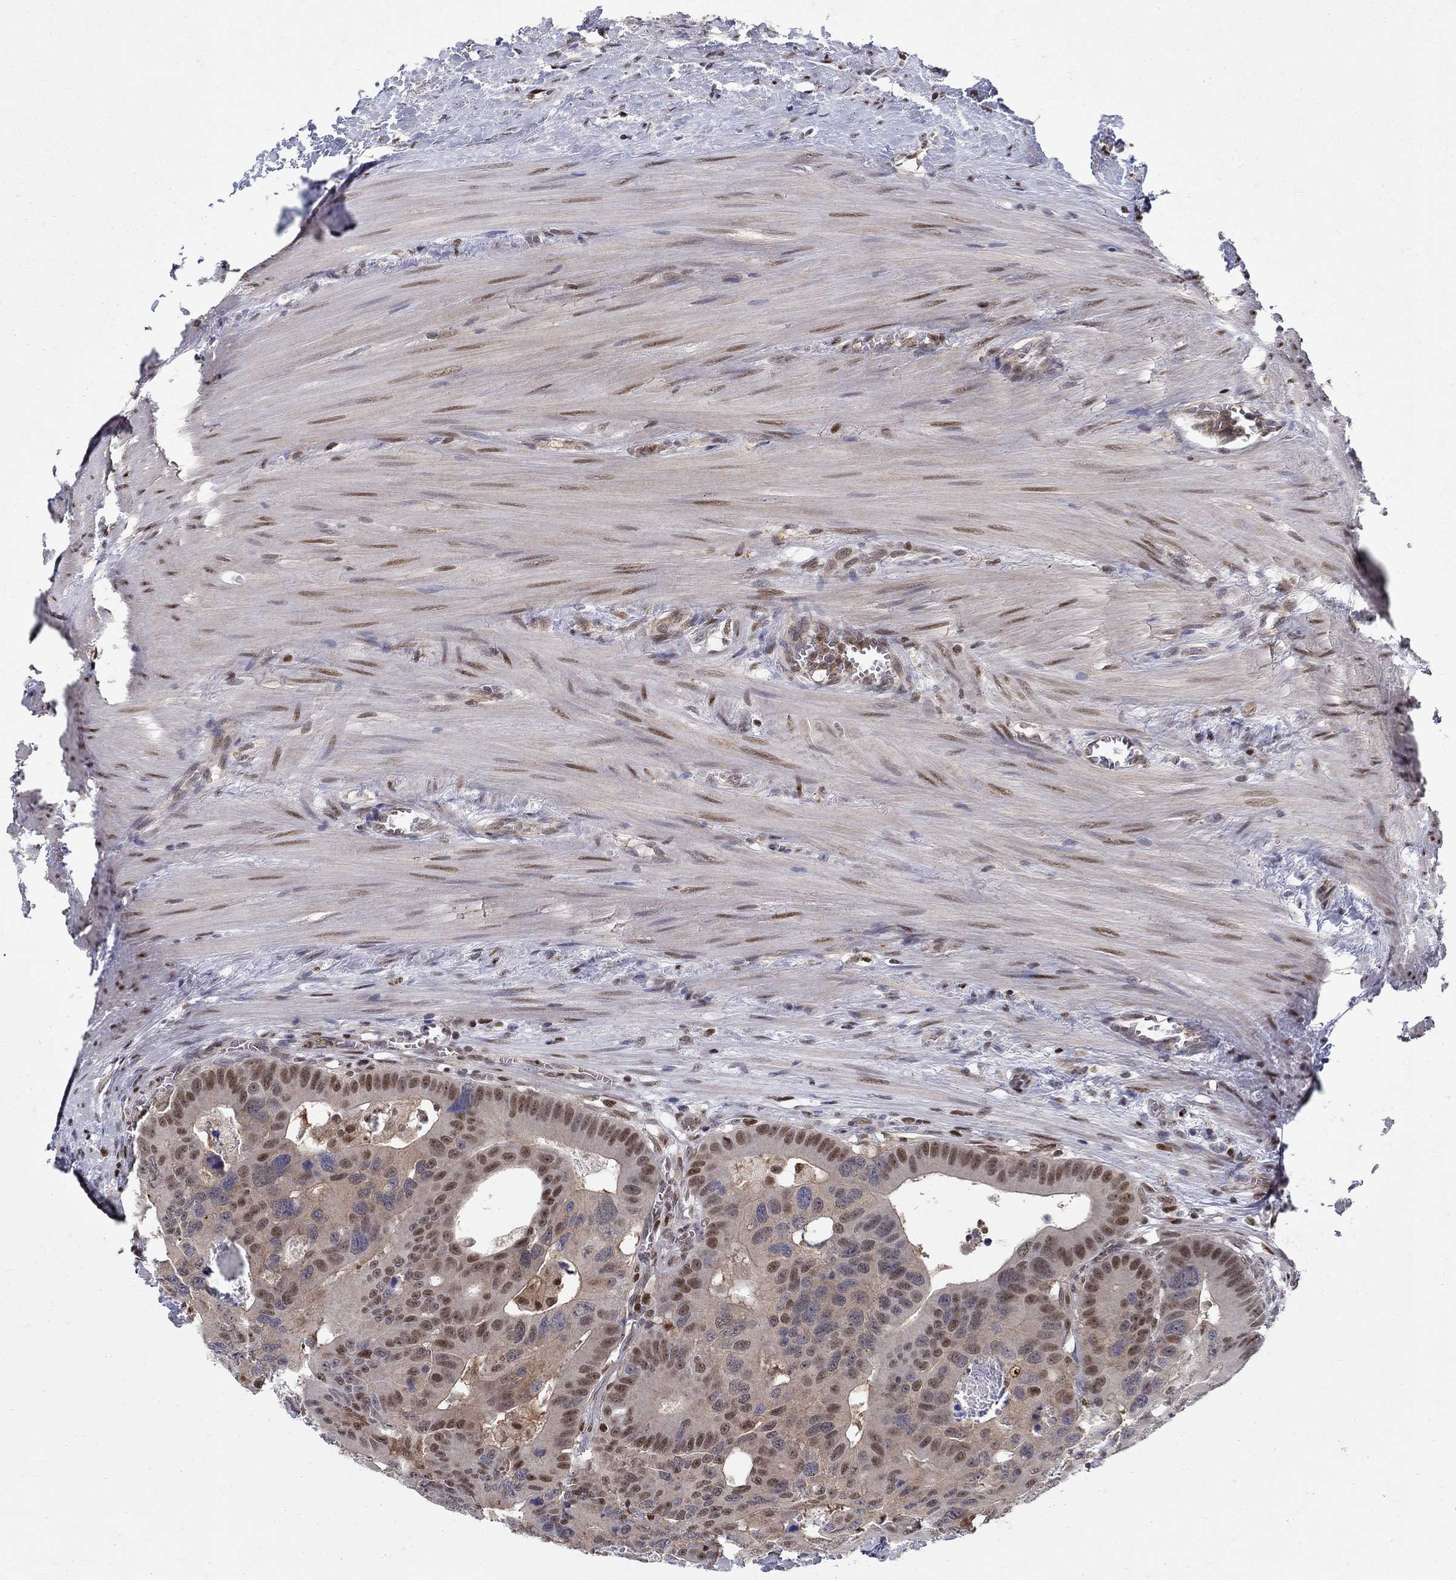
{"staining": {"intensity": "moderate", "quantity": "25%-75%", "location": "nuclear"}, "tissue": "colorectal cancer", "cell_type": "Tumor cells", "image_type": "cancer", "snomed": [{"axis": "morphology", "description": "Adenocarcinoma, NOS"}, {"axis": "topography", "description": "Rectum"}], "caption": "Immunohistochemistry (IHC) (DAB) staining of colorectal adenocarcinoma reveals moderate nuclear protein expression in approximately 25%-75% of tumor cells.", "gene": "ZNF594", "patient": {"sex": "male", "age": 64}}